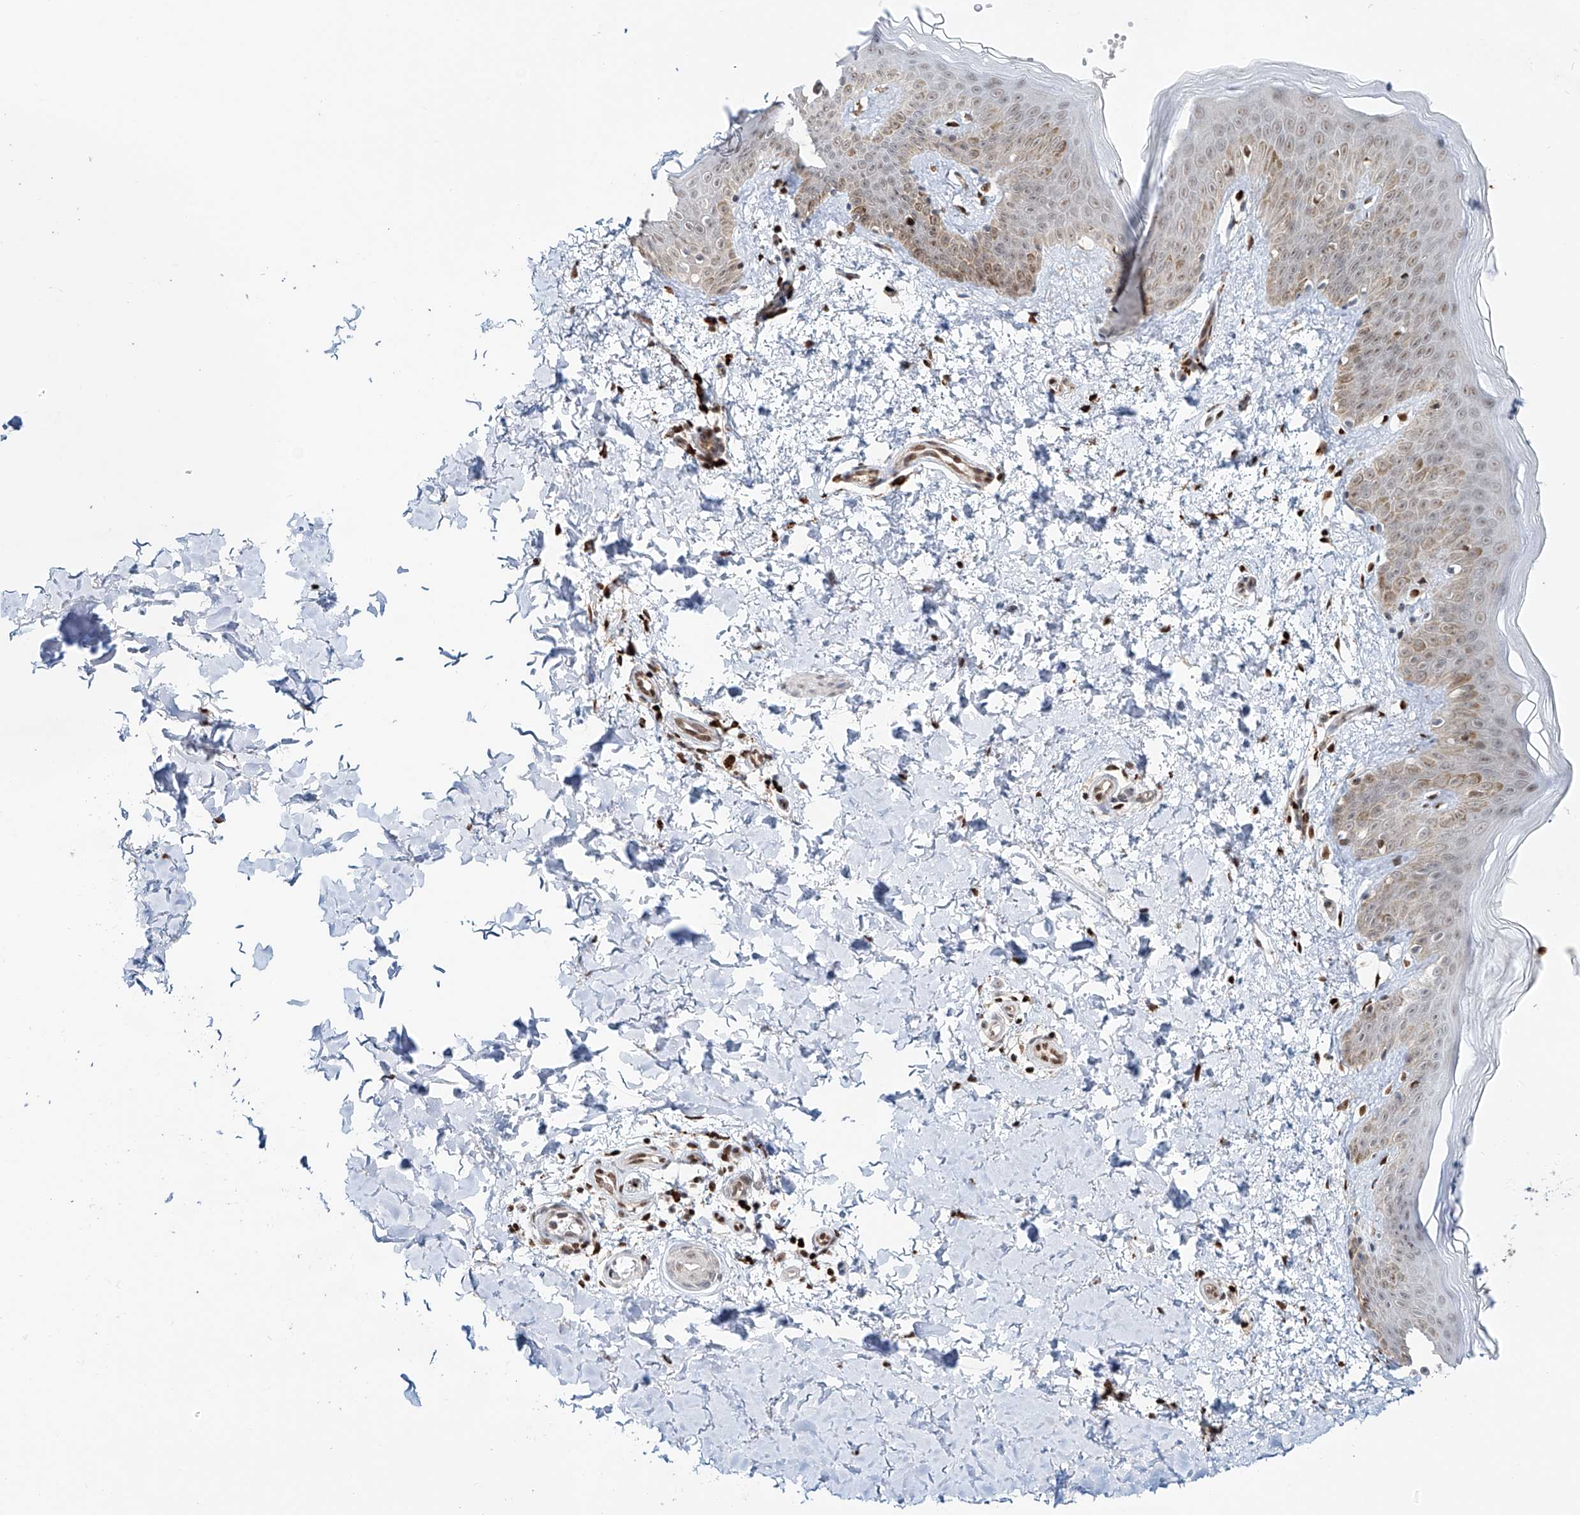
{"staining": {"intensity": "strong", "quantity": ">75%", "location": "nuclear"}, "tissue": "skin", "cell_type": "Fibroblasts", "image_type": "normal", "snomed": [{"axis": "morphology", "description": "Normal tissue, NOS"}, {"axis": "morphology", "description": "Neoplasm, benign, NOS"}, {"axis": "topography", "description": "Skin"}, {"axis": "topography", "description": "Soft tissue"}], "caption": "Strong nuclear expression is present in approximately >75% of fibroblasts in benign skin.", "gene": "DZIP1L", "patient": {"sex": "male", "age": 26}}